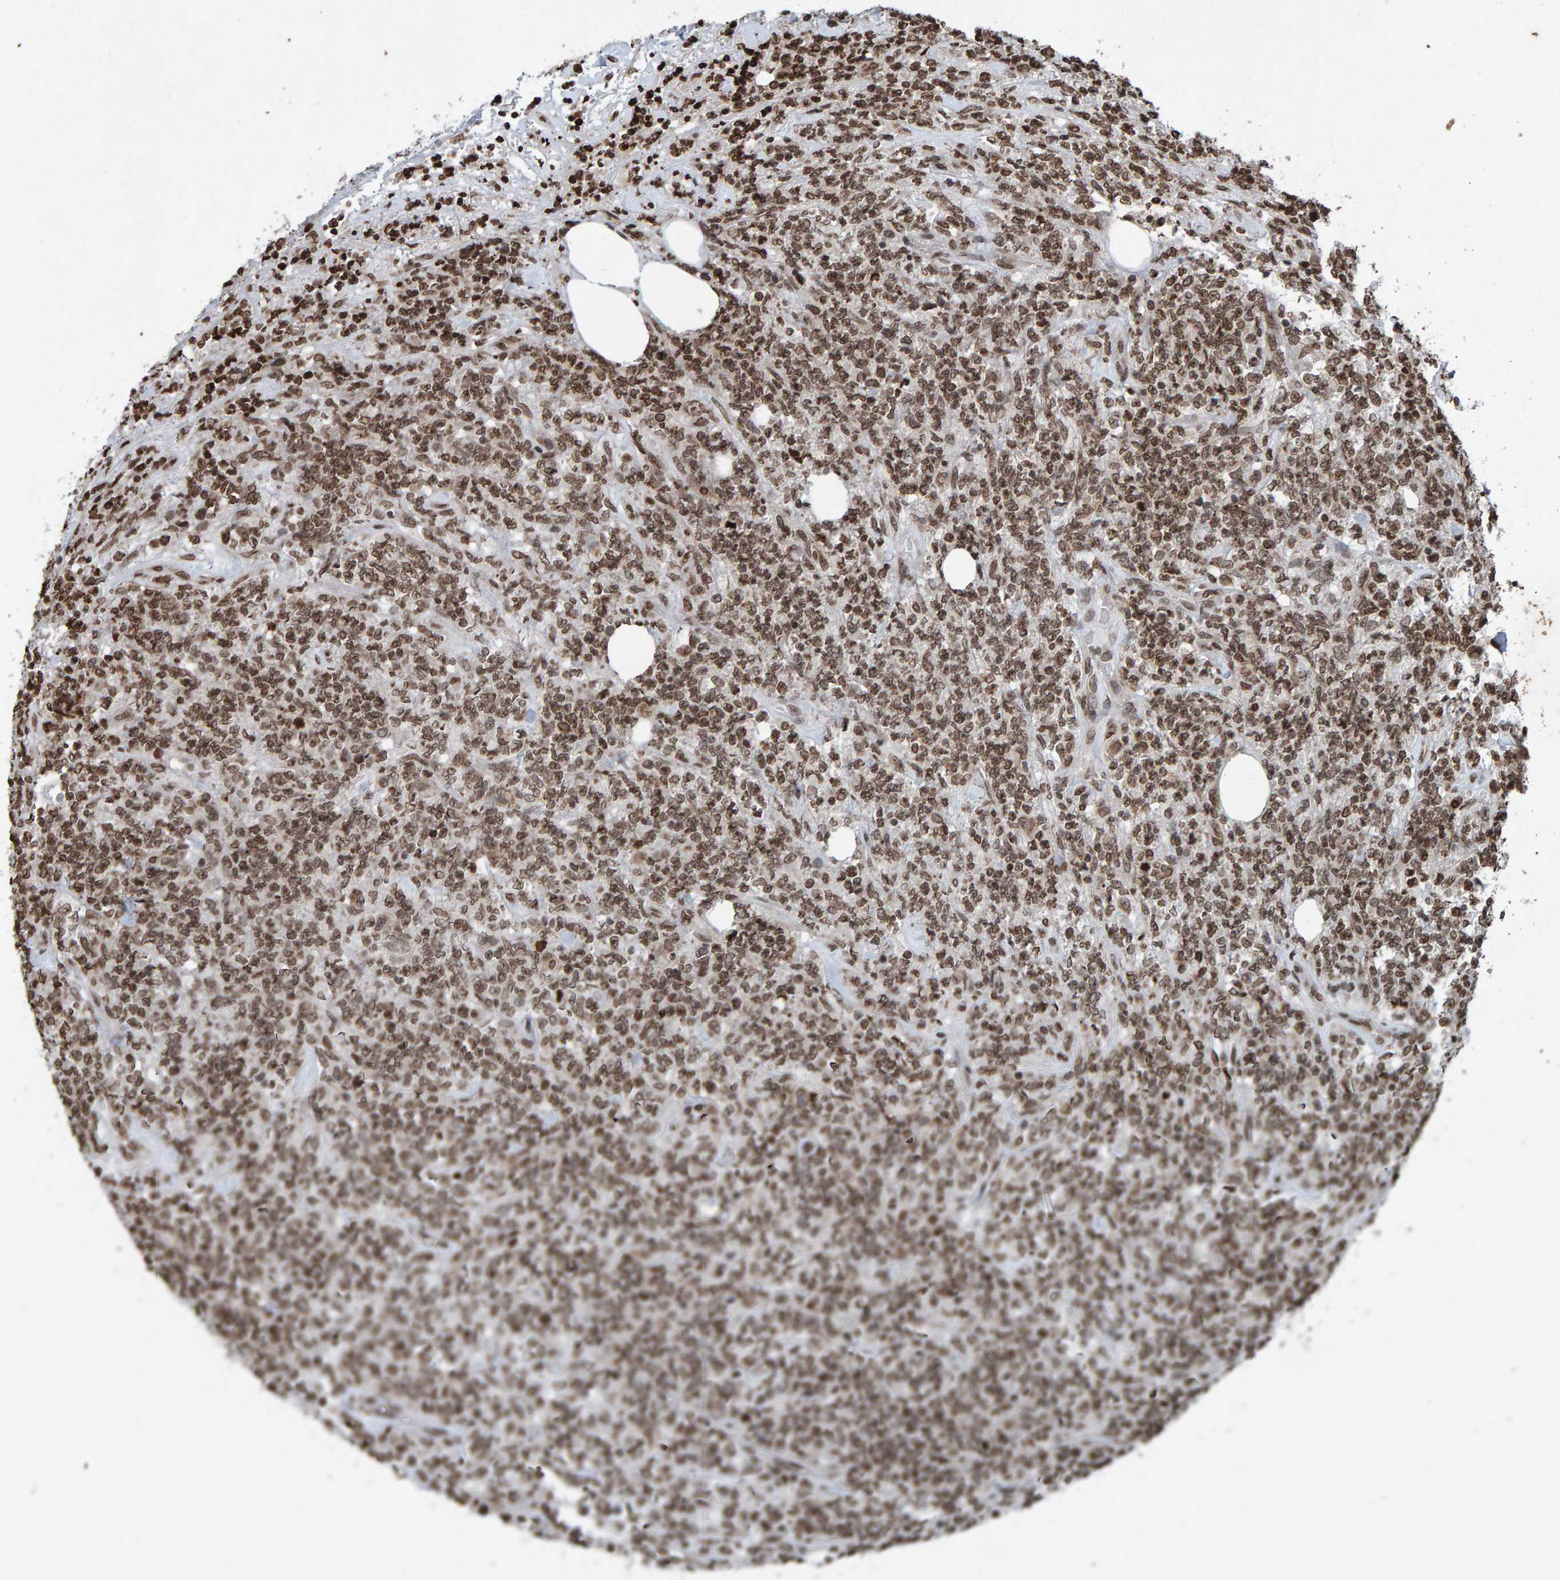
{"staining": {"intensity": "moderate", "quantity": ">75%", "location": "nuclear"}, "tissue": "lymphoma", "cell_type": "Tumor cells", "image_type": "cancer", "snomed": [{"axis": "morphology", "description": "Malignant lymphoma, non-Hodgkin's type, High grade"}, {"axis": "topography", "description": "Soft tissue"}], "caption": "Protein expression analysis of high-grade malignant lymphoma, non-Hodgkin's type exhibits moderate nuclear positivity in about >75% of tumor cells.", "gene": "H2AZ1", "patient": {"sex": "male", "age": 18}}